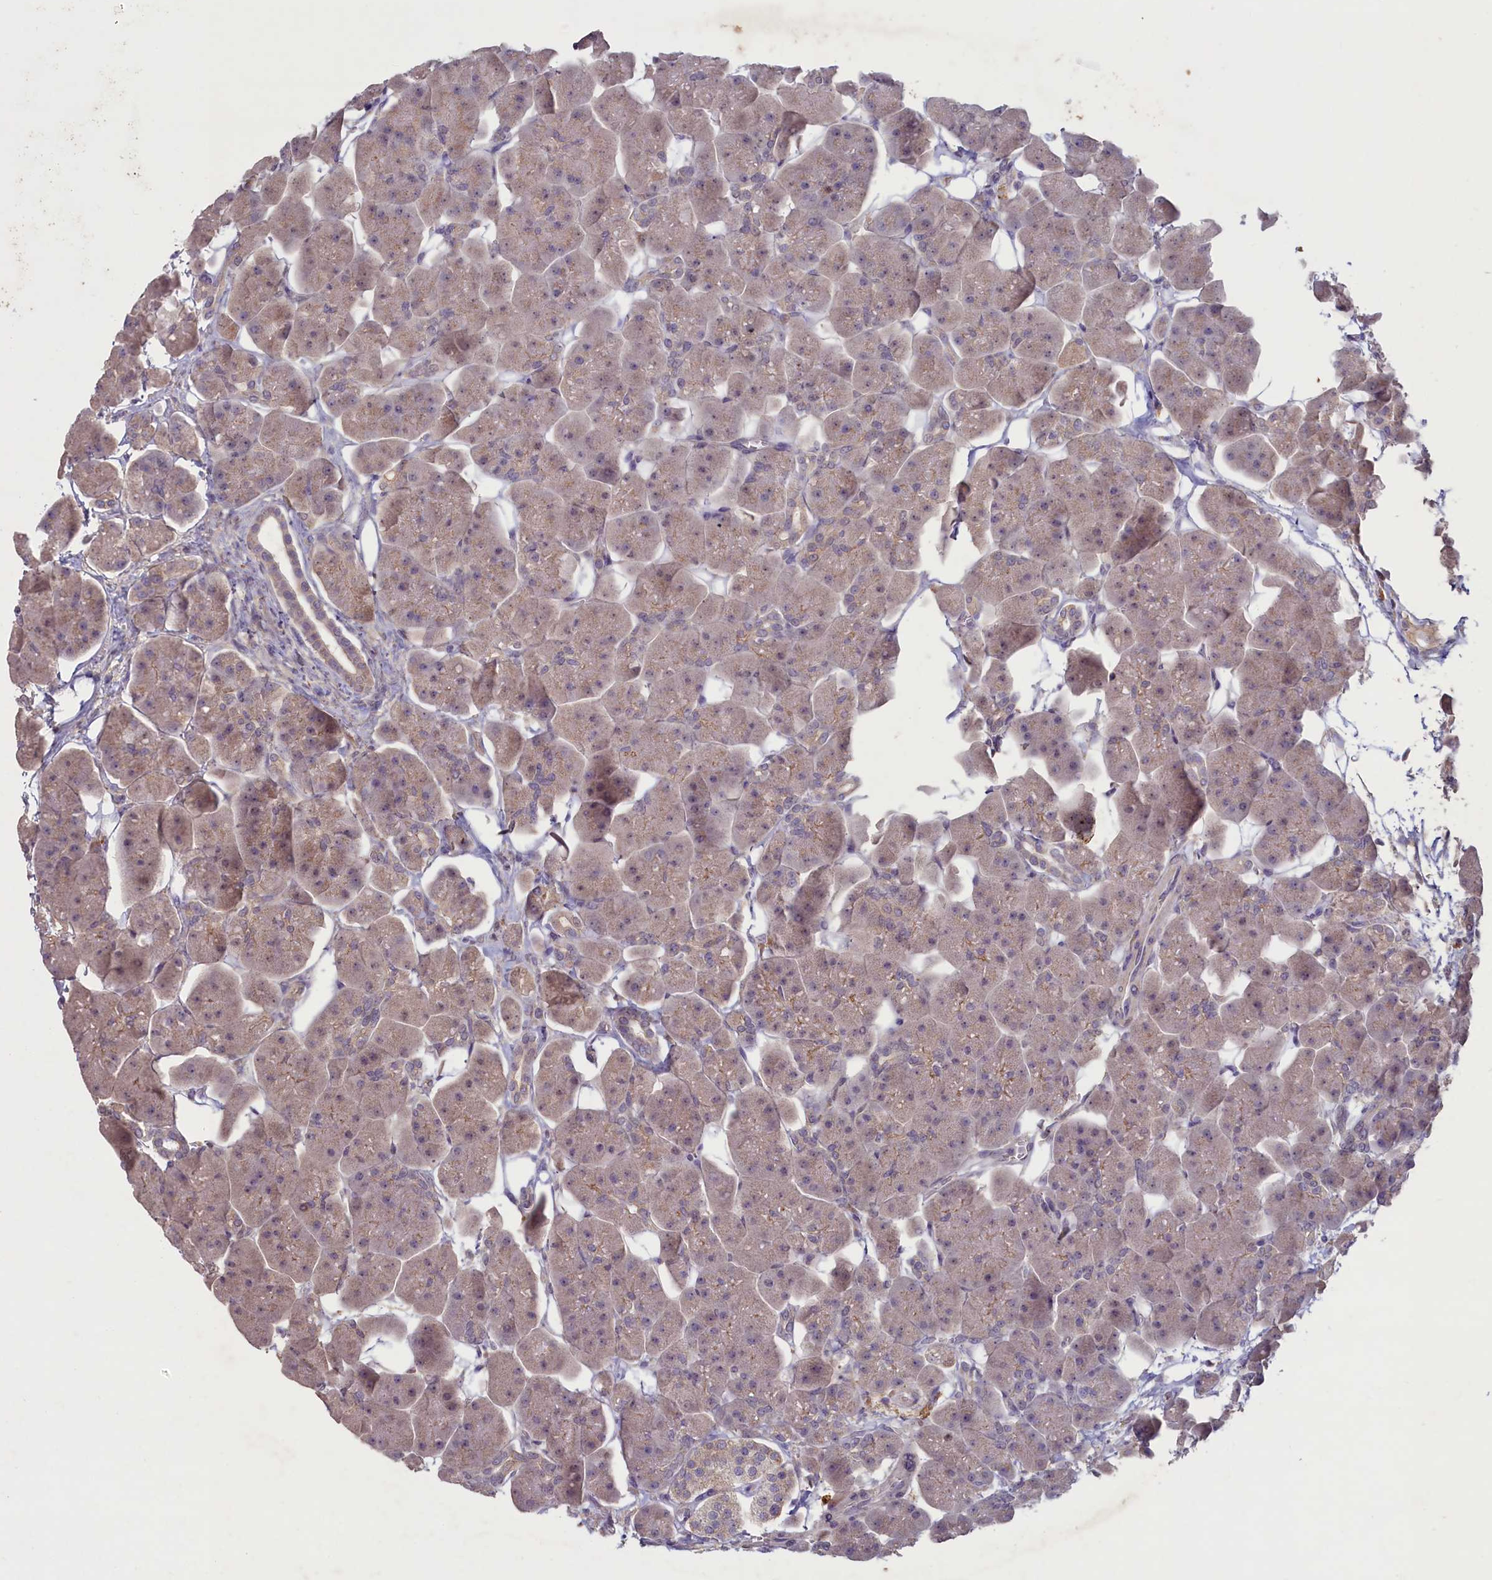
{"staining": {"intensity": "weak", "quantity": "<25%", "location": "cytoplasmic/membranous"}, "tissue": "pancreas", "cell_type": "Exocrine glandular cells", "image_type": "normal", "snomed": [{"axis": "morphology", "description": "Normal tissue, NOS"}, {"axis": "topography", "description": "Pancreas"}], "caption": "An immunohistochemistry photomicrograph of unremarkable pancreas is shown. There is no staining in exocrine glandular cells of pancreas. Nuclei are stained in blue.", "gene": "ATF7IP2", "patient": {"sex": "male", "age": 66}}